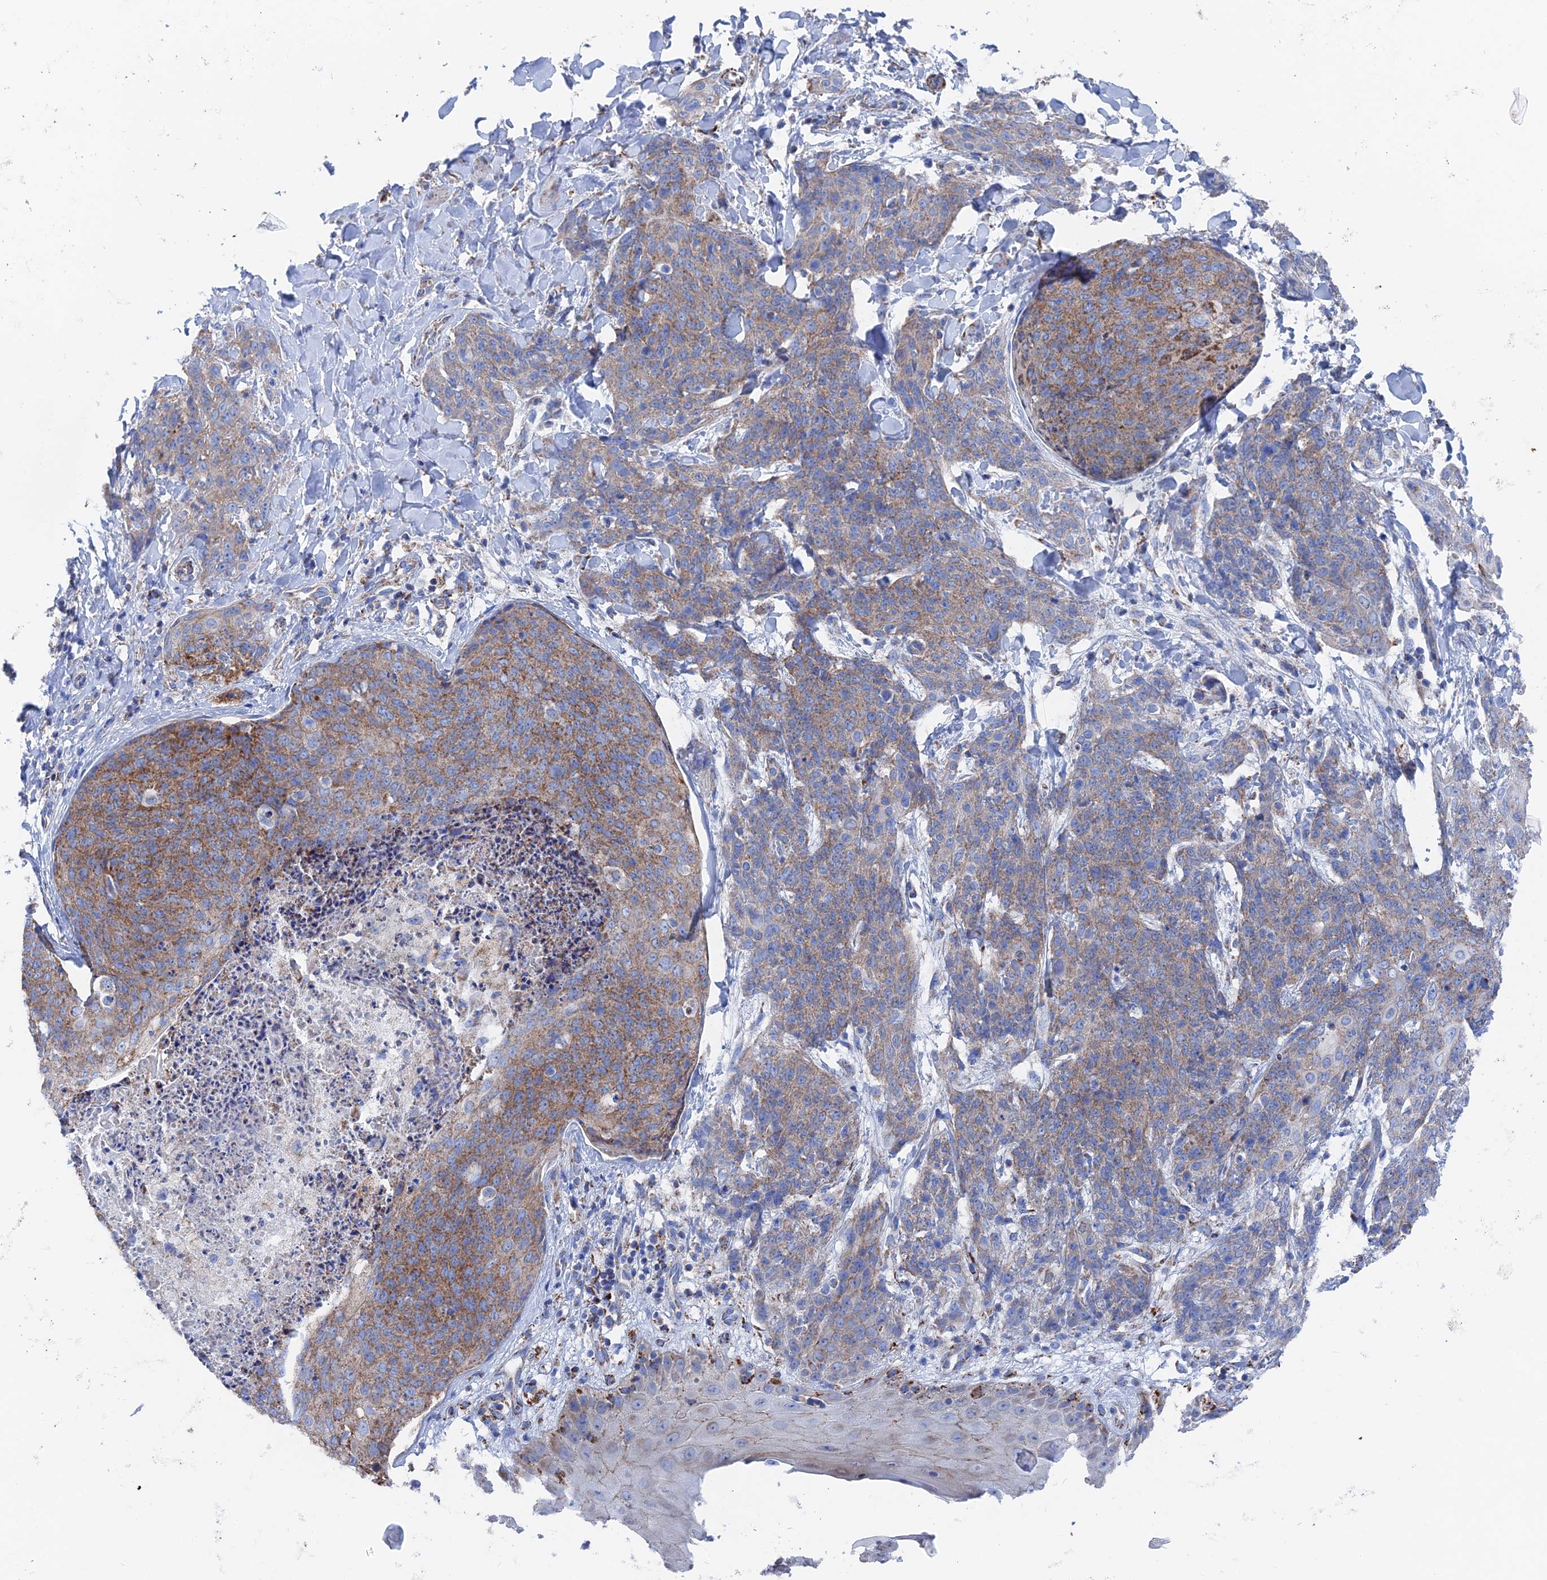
{"staining": {"intensity": "moderate", "quantity": ">75%", "location": "cytoplasmic/membranous"}, "tissue": "skin cancer", "cell_type": "Tumor cells", "image_type": "cancer", "snomed": [{"axis": "morphology", "description": "Squamous cell carcinoma, NOS"}, {"axis": "topography", "description": "Skin"}, {"axis": "topography", "description": "Vulva"}], "caption": "Skin cancer (squamous cell carcinoma) stained for a protein (brown) displays moderate cytoplasmic/membranous positive staining in about >75% of tumor cells.", "gene": "IFT80", "patient": {"sex": "female", "age": 85}}